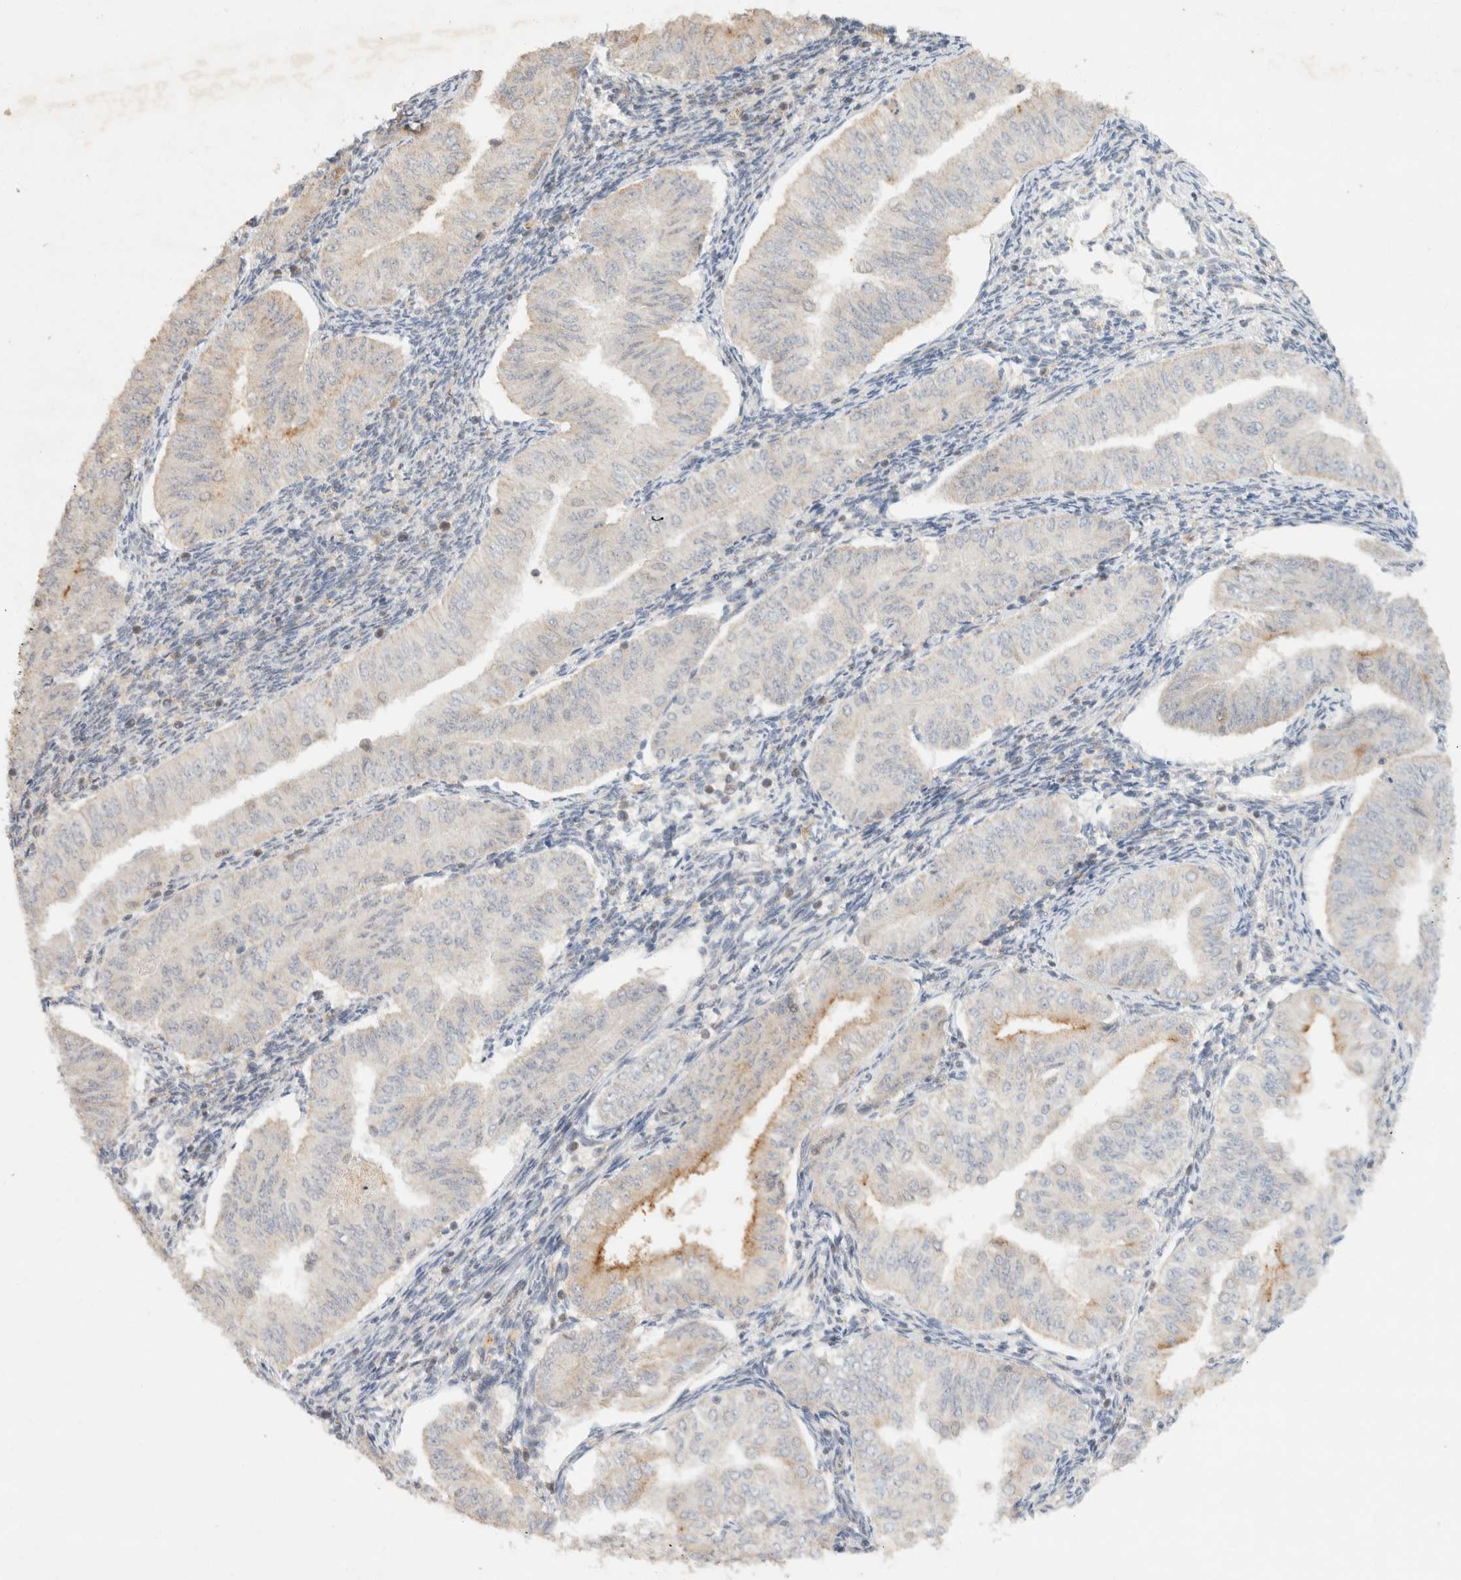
{"staining": {"intensity": "weak", "quantity": "<25%", "location": "cytoplasmic/membranous"}, "tissue": "endometrial cancer", "cell_type": "Tumor cells", "image_type": "cancer", "snomed": [{"axis": "morphology", "description": "Normal tissue, NOS"}, {"axis": "morphology", "description": "Adenocarcinoma, NOS"}, {"axis": "topography", "description": "Endometrium"}], "caption": "Immunohistochemical staining of adenocarcinoma (endometrial) displays no significant positivity in tumor cells.", "gene": "TACC1", "patient": {"sex": "female", "age": 53}}